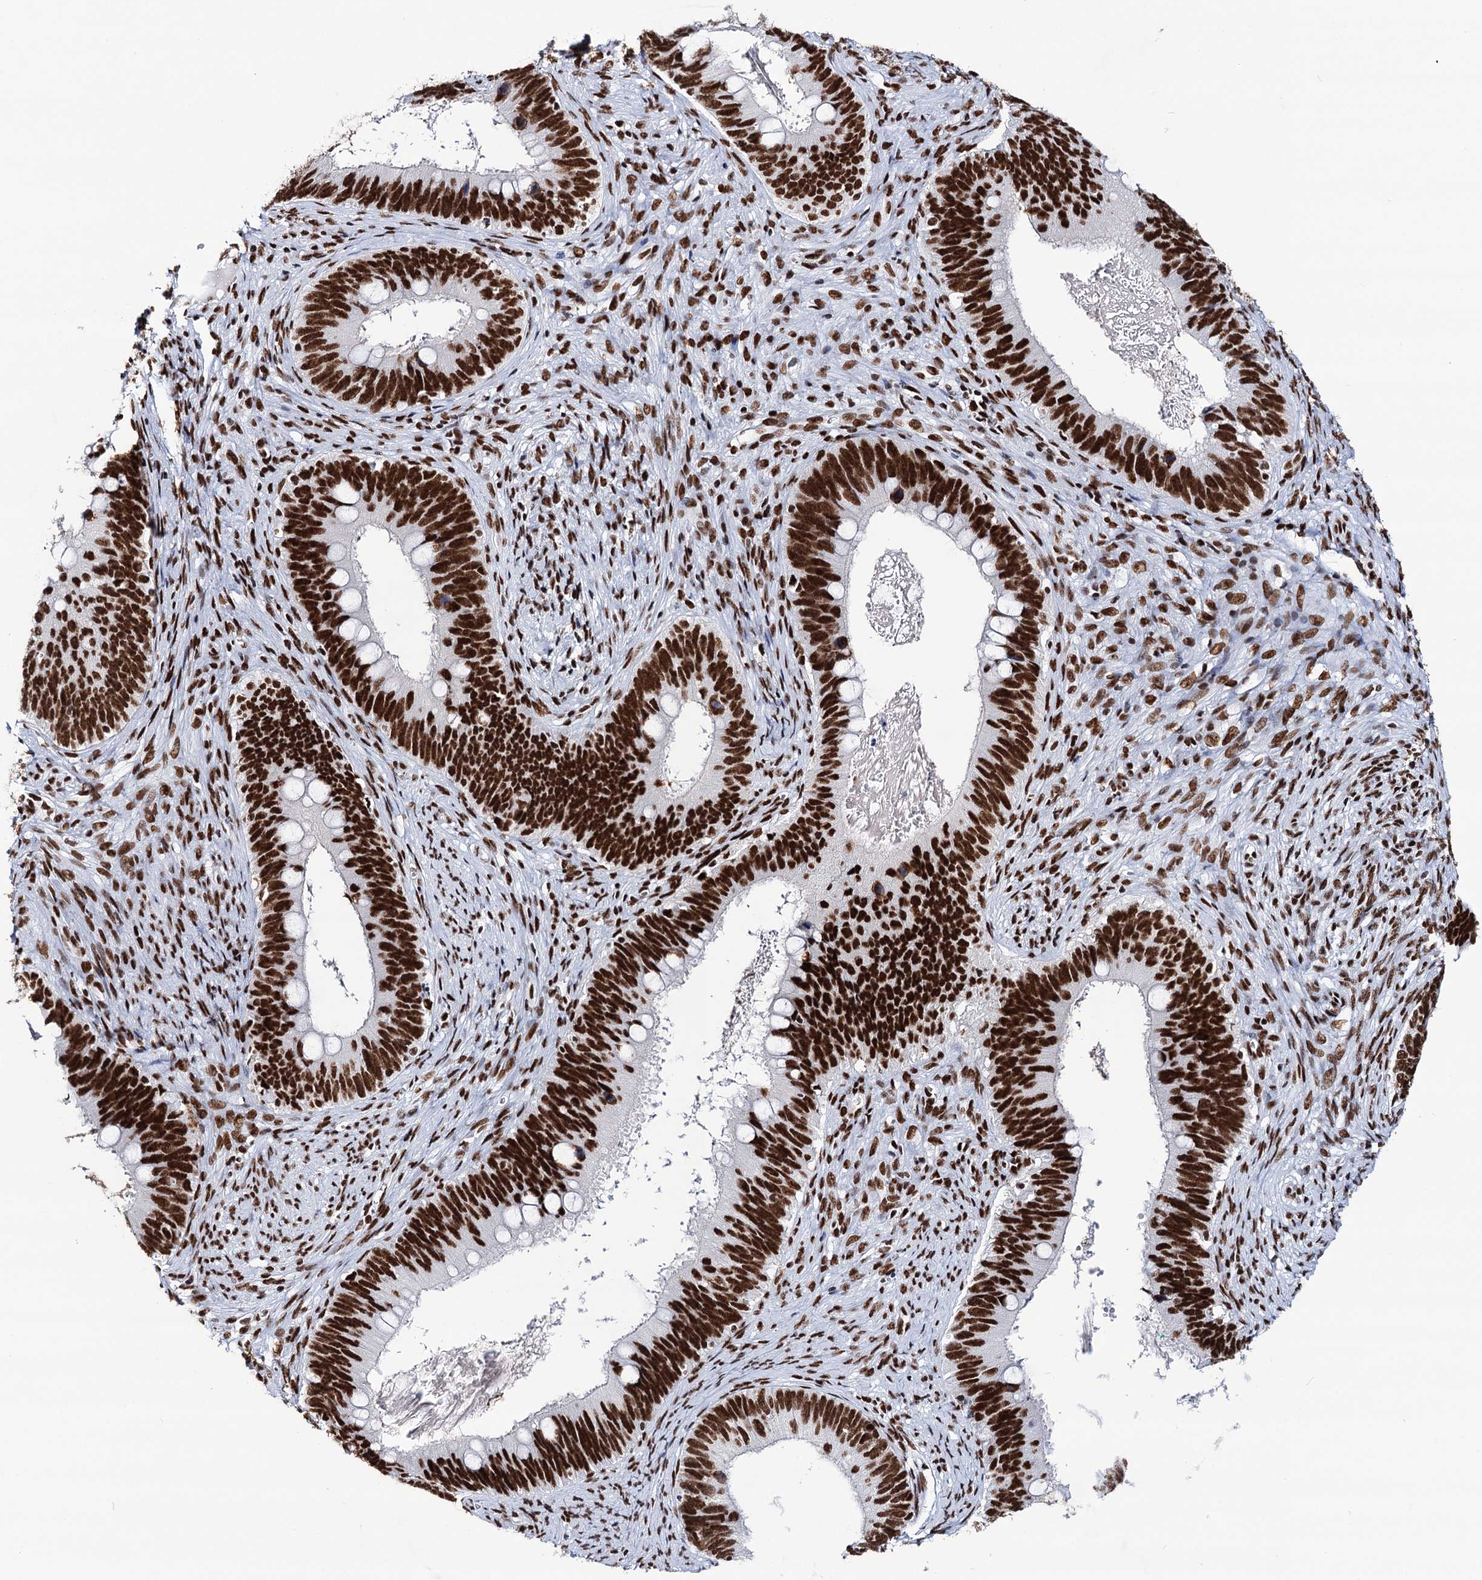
{"staining": {"intensity": "strong", "quantity": ">75%", "location": "nuclear"}, "tissue": "cervical cancer", "cell_type": "Tumor cells", "image_type": "cancer", "snomed": [{"axis": "morphology", "description": "Adenocarcinoma, NOS"}, {"axis": "topography", "description": "Cervix"}], "caption": "Cervical cancer stained for a protein shows strong nuclear positivity in tumor cells. (DAB IHC, brown staining for protein, blue staining for nuclei).", "gene": "MATR3", "patient": {"sex": "female", "age": 42}}